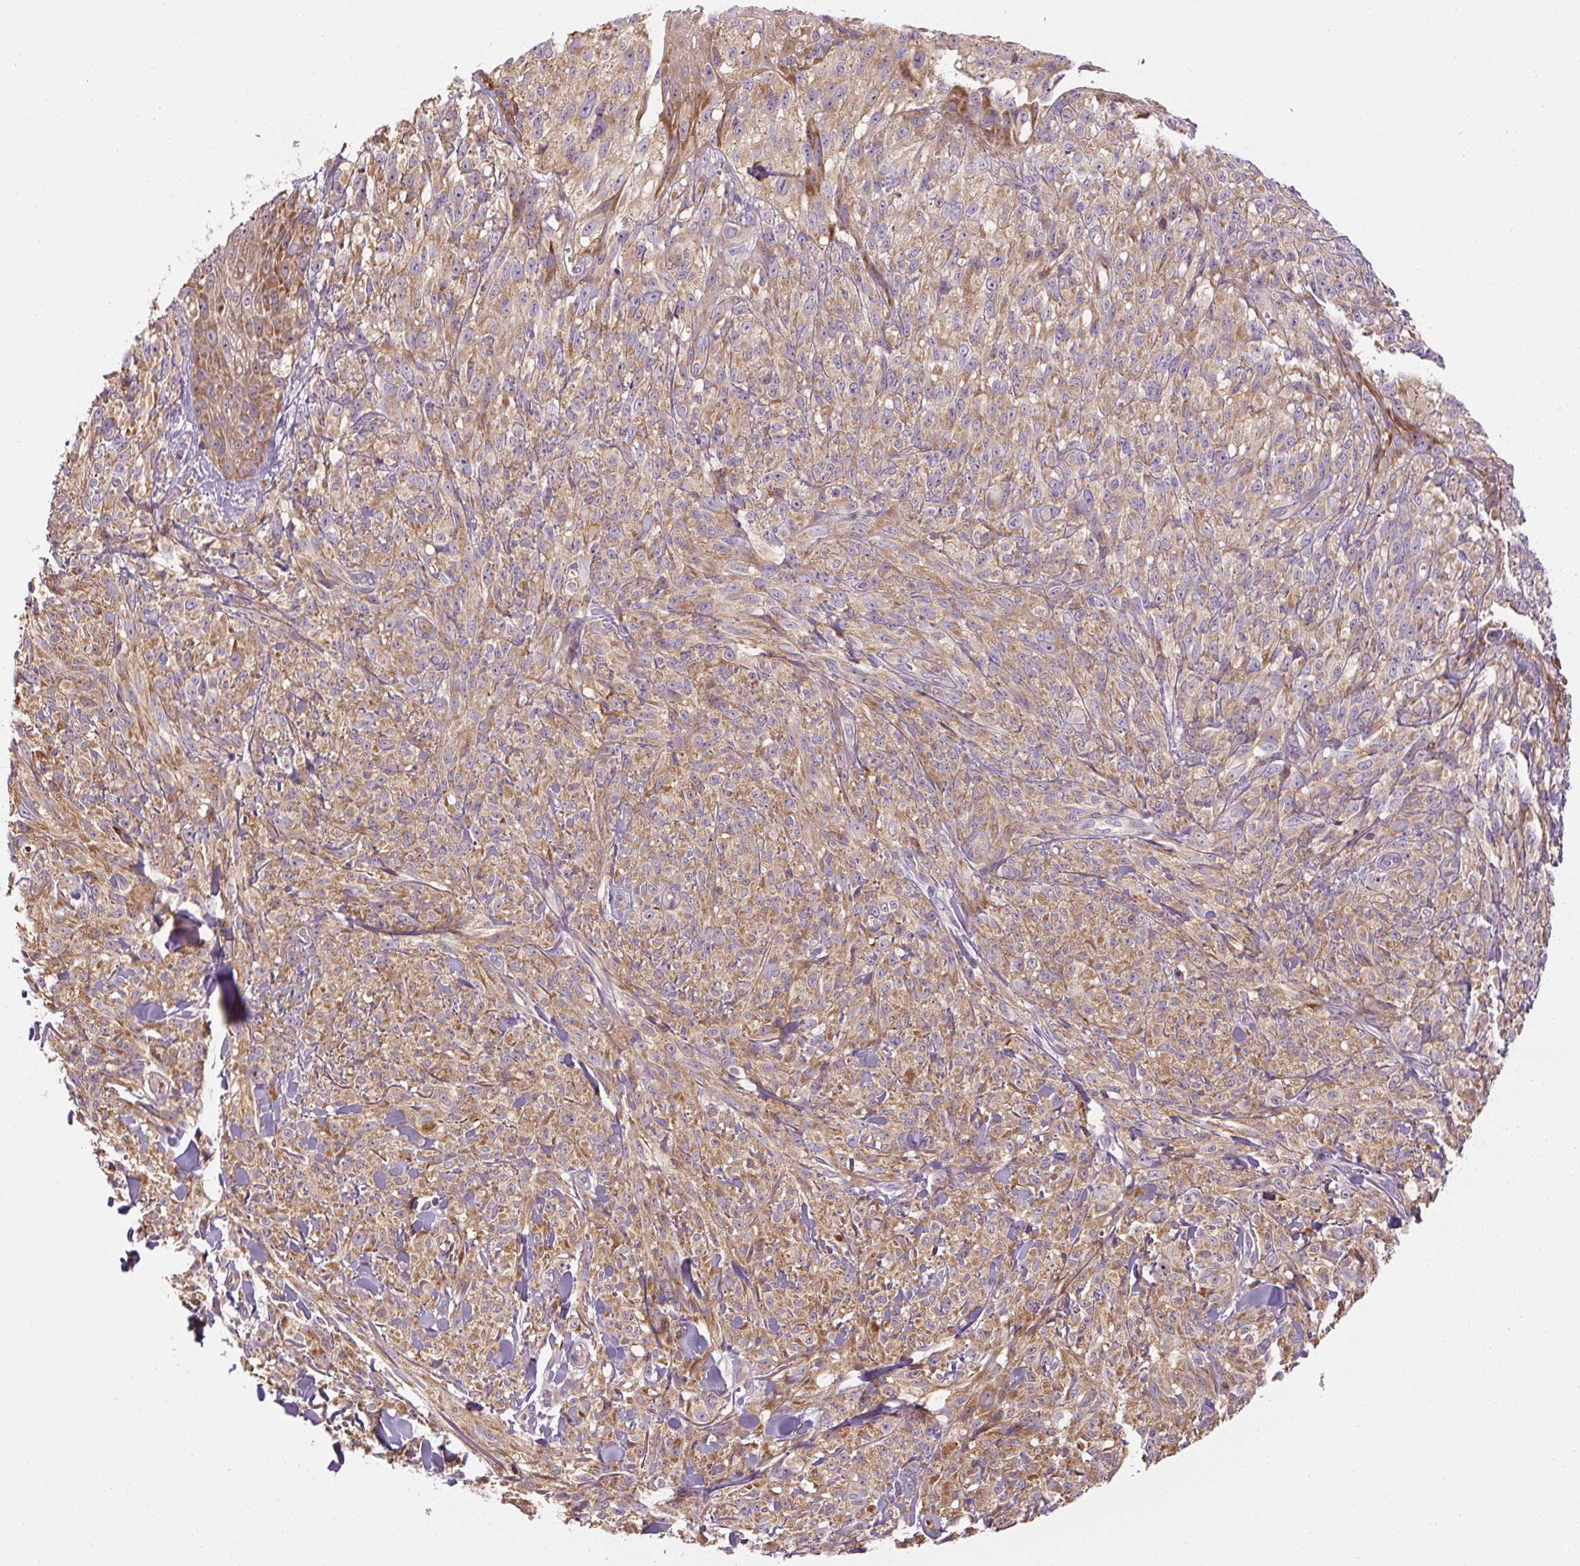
{"staining": {"intensity": "moderate", "quantity": ">75%", "location": "cytoplasmic/membranous"}, "tissue": "melanoma", "cell_type": "Tumor cells", "image_type": "cancer", "snomed": [{"axis": "morphology", "description": "Malignant melanoma, NOS"}, {"axis": "topography", "description": "Skin of upper arm"}], "caption": "The image displays a brown stain indicating the presence of a protein in the cytoplasmic/membranous of tumor cells in malignant melanoma.", "gene": "PRSS48", "patient": {"sex": "female", "age": 65}}